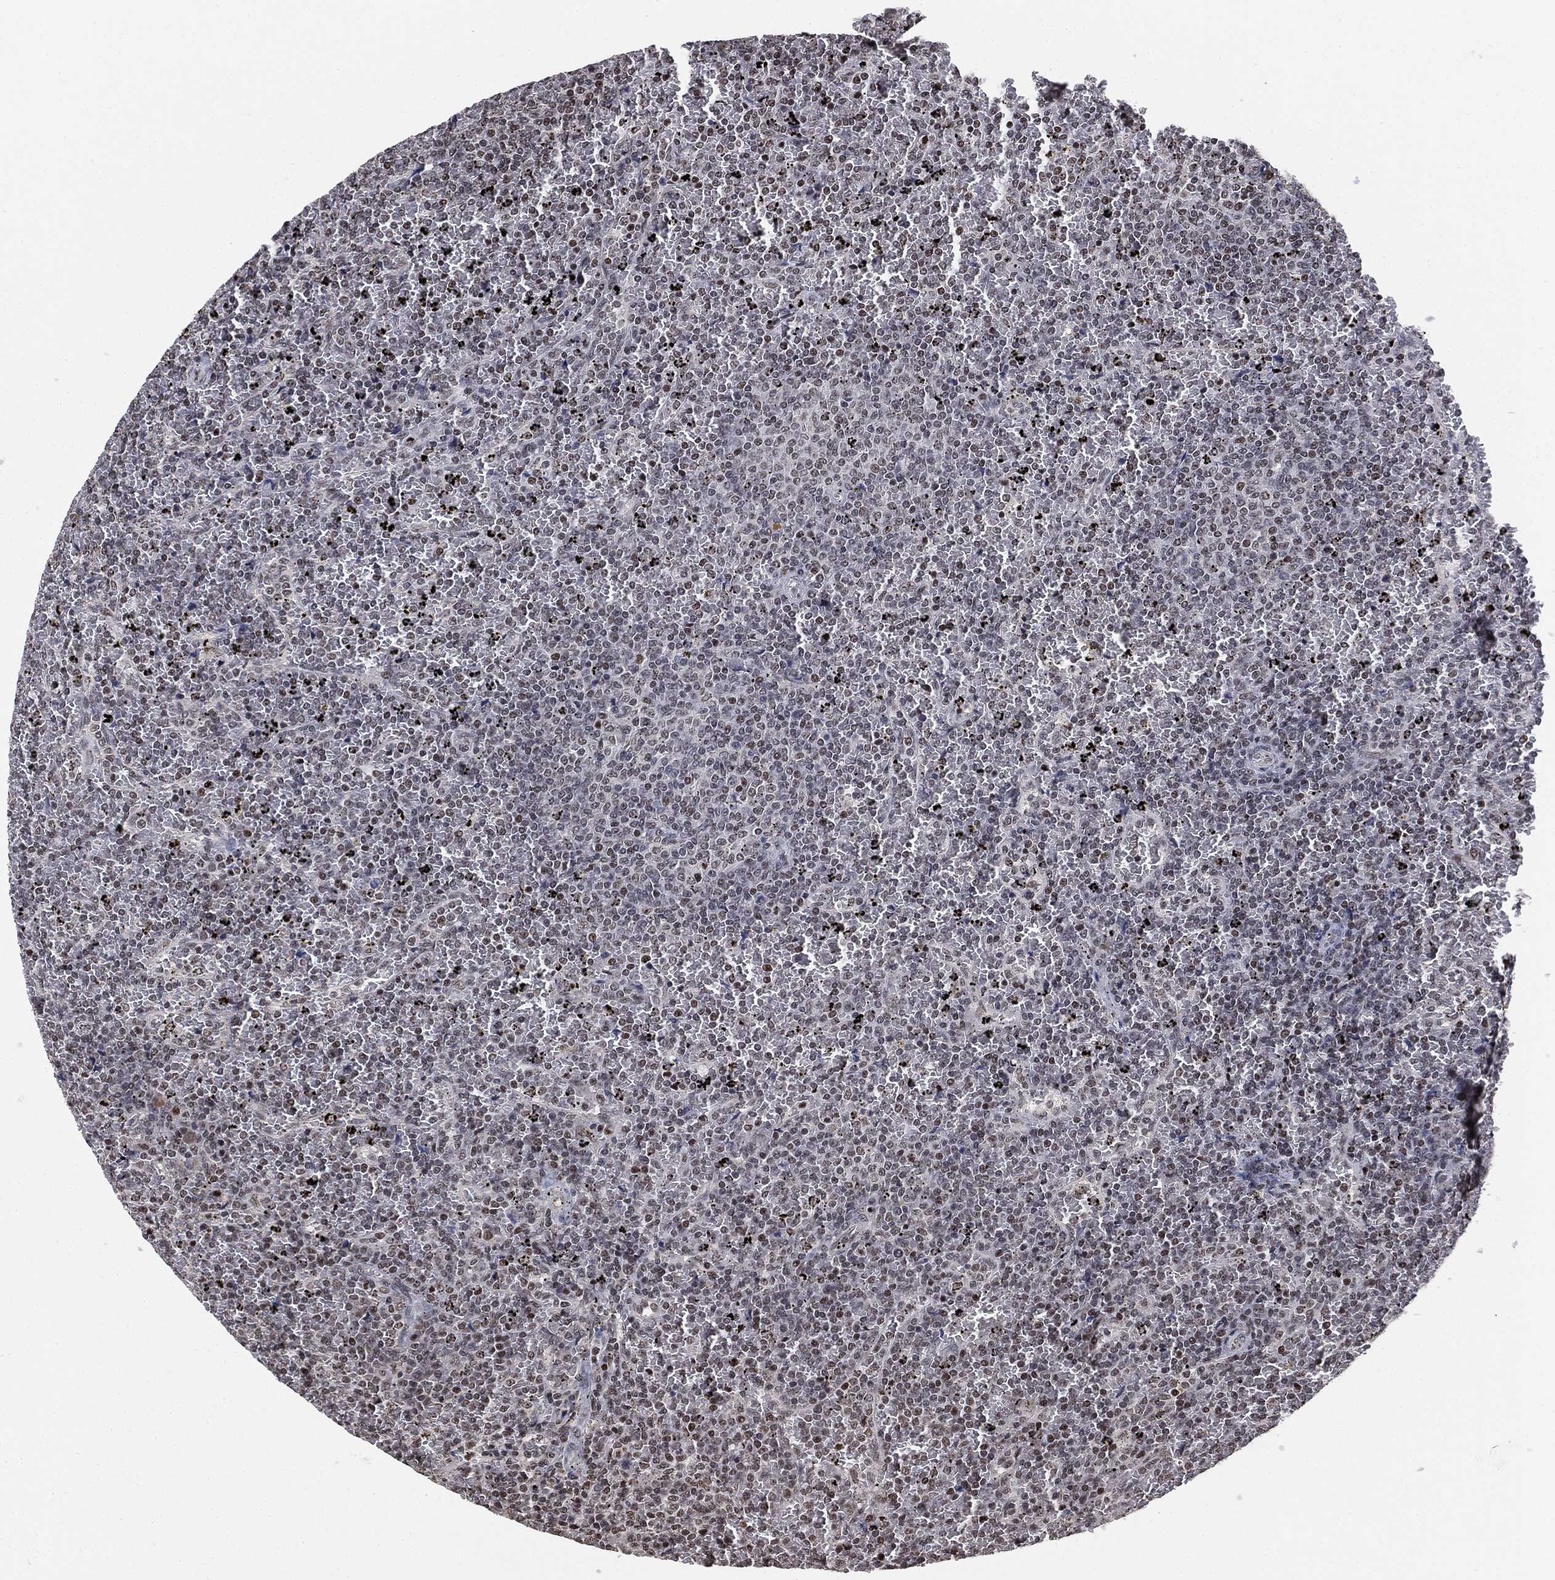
{"staining": {"intensity": "negative", "quantity": "none", "location": "none"}, "tissue": "lymphoma", "cell_type": "Tumor cells", "image_type": "cancer", "snomed": [{"axis": "morphology", "description": "Malignant lymphoma, non-Hodgkin's type, Low grade"}, {"axis": "topography", "description": "Spleen"}], "caption": "Tumor cells show no significant positivity in lymphoma.", "gene": "ZSCAN30", "patient": {"sex": "female", "age": 77}}